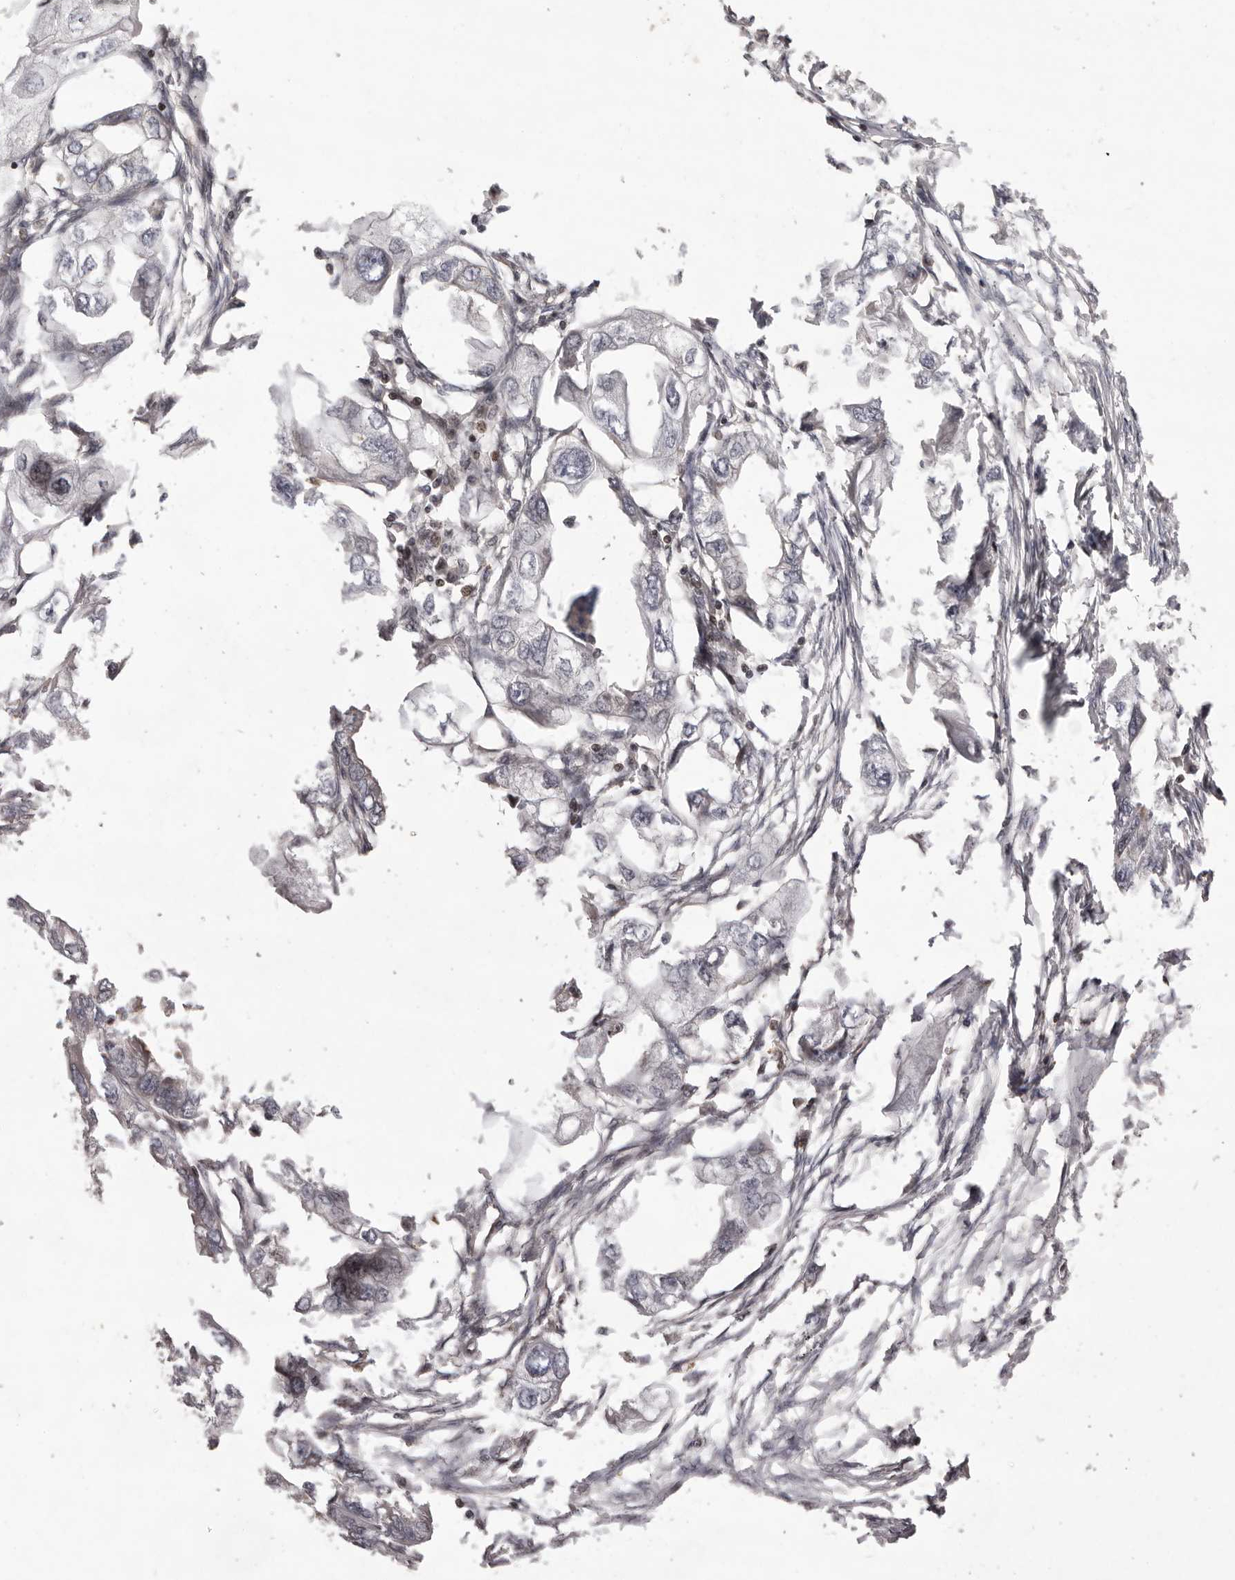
{"staining": {"intensity": "negative", "quantity": "none", "location": "none"}, "tissue": "endometrial cancer", "cell_type": "Tumor cells", "image_type": "cancer", "snomed": [{"axis": "morphology", "description": "Adenocarcinoma, NOS"}, {"axis": "morphology", "description": "Adenocarcinoma, metastatic, NOS"}, {"axis": "topography", "description": "Adipose tissue"}, {"axis": "topography", "description": "Endometrium"}], "caption": "Immunohistochemical staining of endometrial adenocarcinoma displays no significant expression in tumor cells.", "gene": "NFKBIA", "patient": {"sex": "female", "age": 67}}